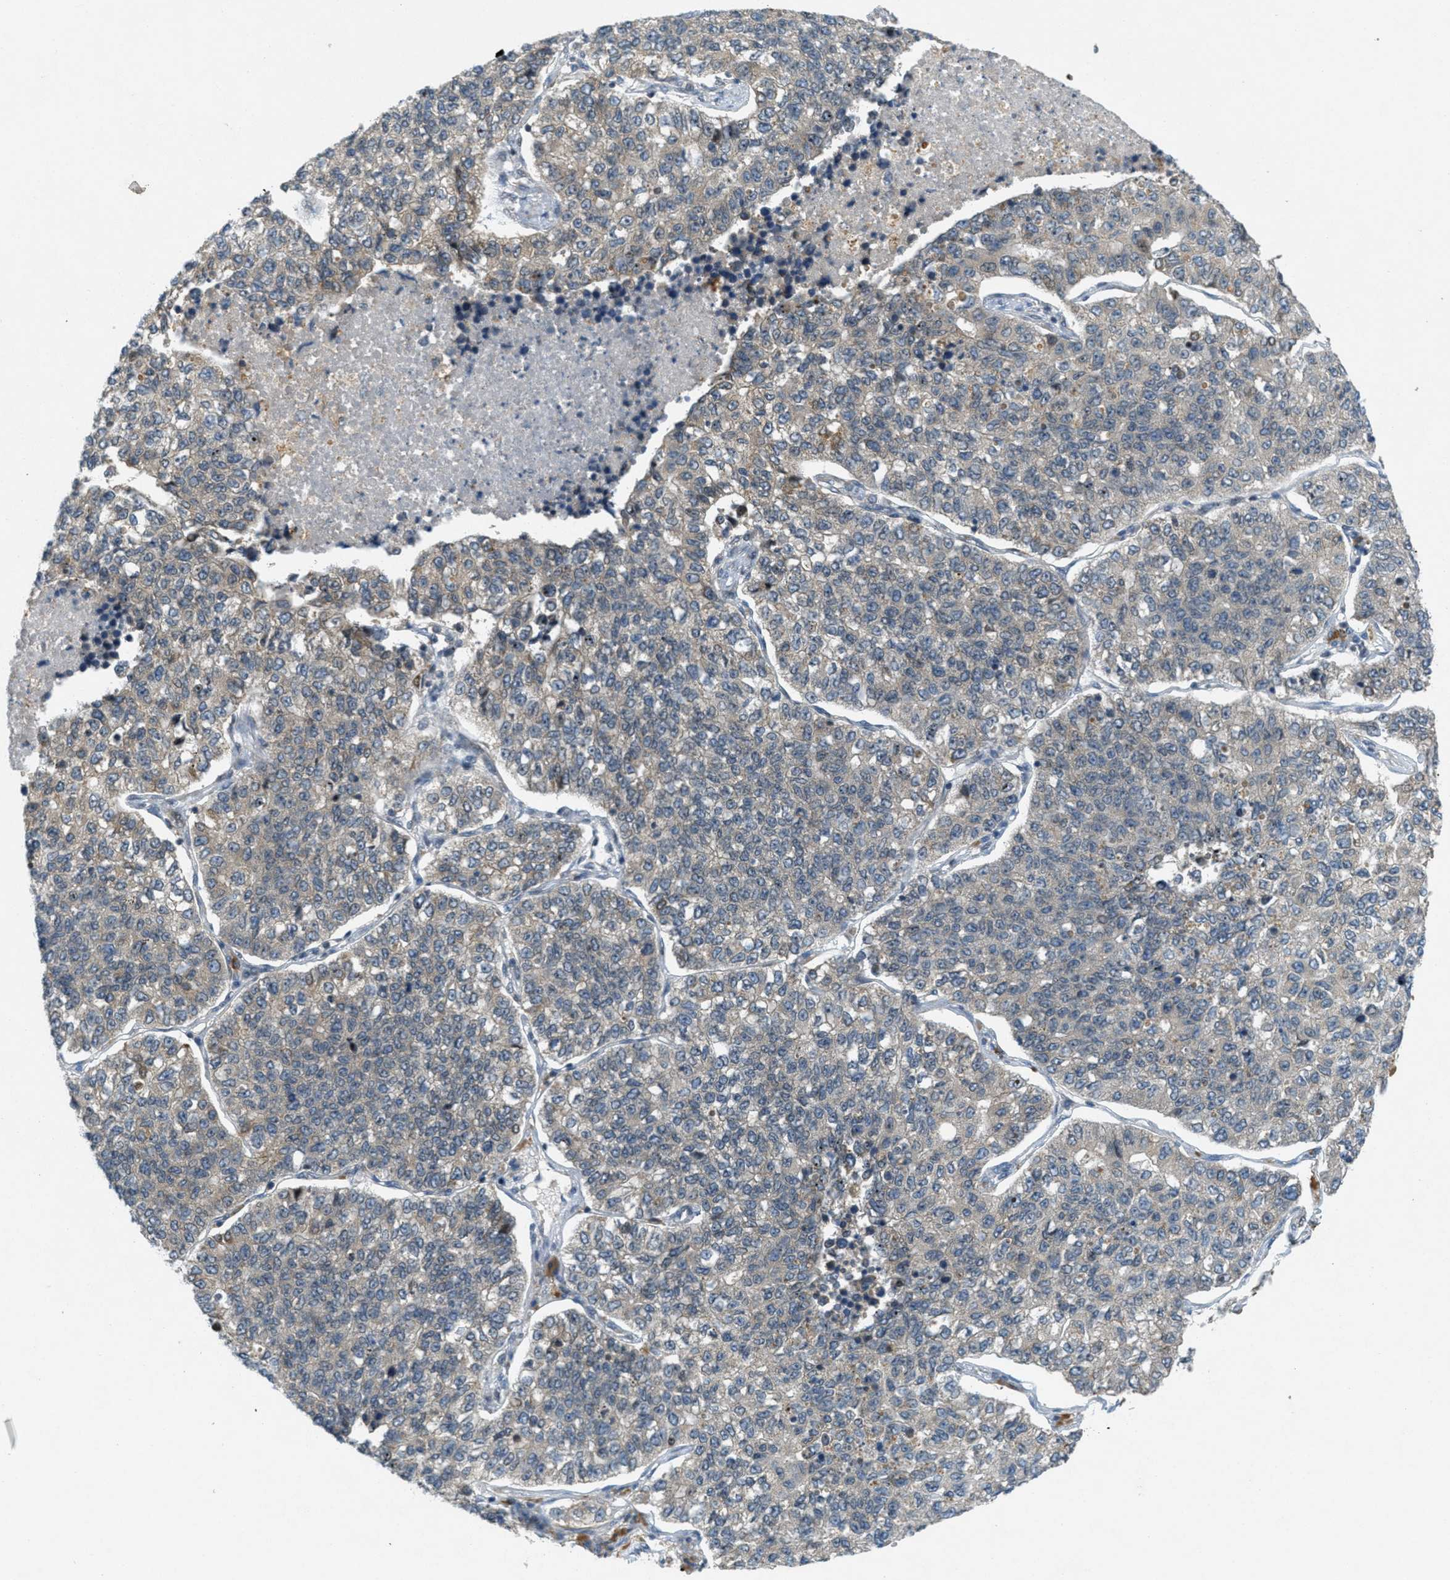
{"staining": {"intensity": "weak", "quantity": "25%-75%", "location": "cytoplasmic/membranous"}, "tissue": "lung cancer", "cell_type": "Tumor cells", "image_type": "cancer", "snomed": [{"axis": "morphology", "description": "Adenocarcinoma, NOS"}, {"axis": "topography", "description": "Lung"}], "caption": "The image reveals immunohistochemical staining of adenocarcinoma (lung). There is weak cytoplasmic/membranous staining is identified in about 25%-75% of tumor cells. (IHC, brightfield microscopy, high magnification).", "gene": "SIGMAR1", "patient": {"sex": "male", "age": 49}}